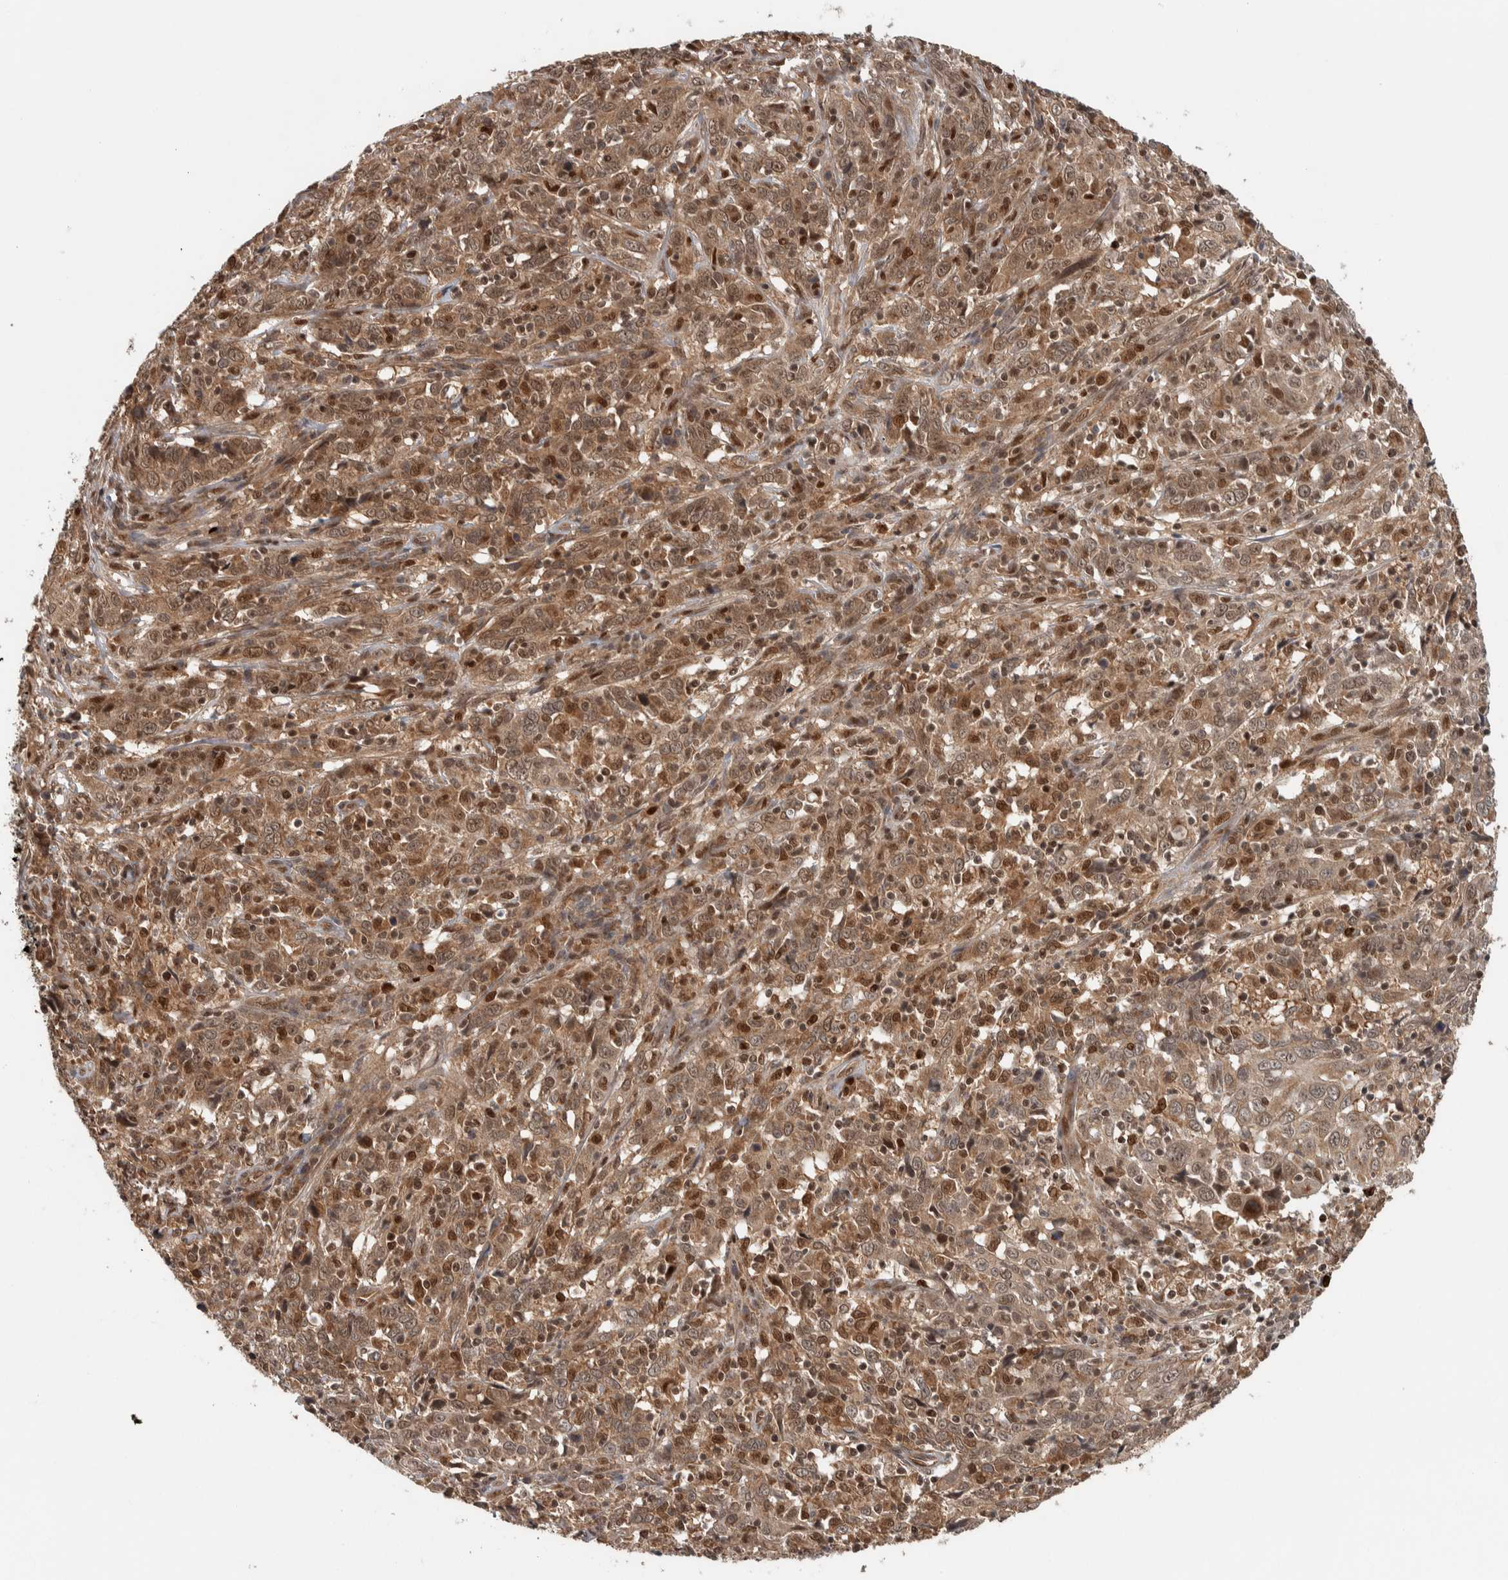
{"staining": {"intensity": "moderate", "quantity": ">75%", "location": "cytoplasmic/membranous,nuclear"}, "tissue": "cervical cancer", "cell_type": "Tumor cells", "image_type": "cancer", "snomed": [{"axis": "morphology", "description": "Squamous cell carcinoma, NOS"}, {"axis": "topography", "description": "Cervix"}], "caption": "About >75% of tumor cells in squamous cell carcinoma (cervical) exhibit moderate cytoplasmic/membranous and nuclear protein expression as visualized by brown immunohistochemical staining.", "gene": "RPS6KA4", "patient": {"sex": "female", "age": 46}}